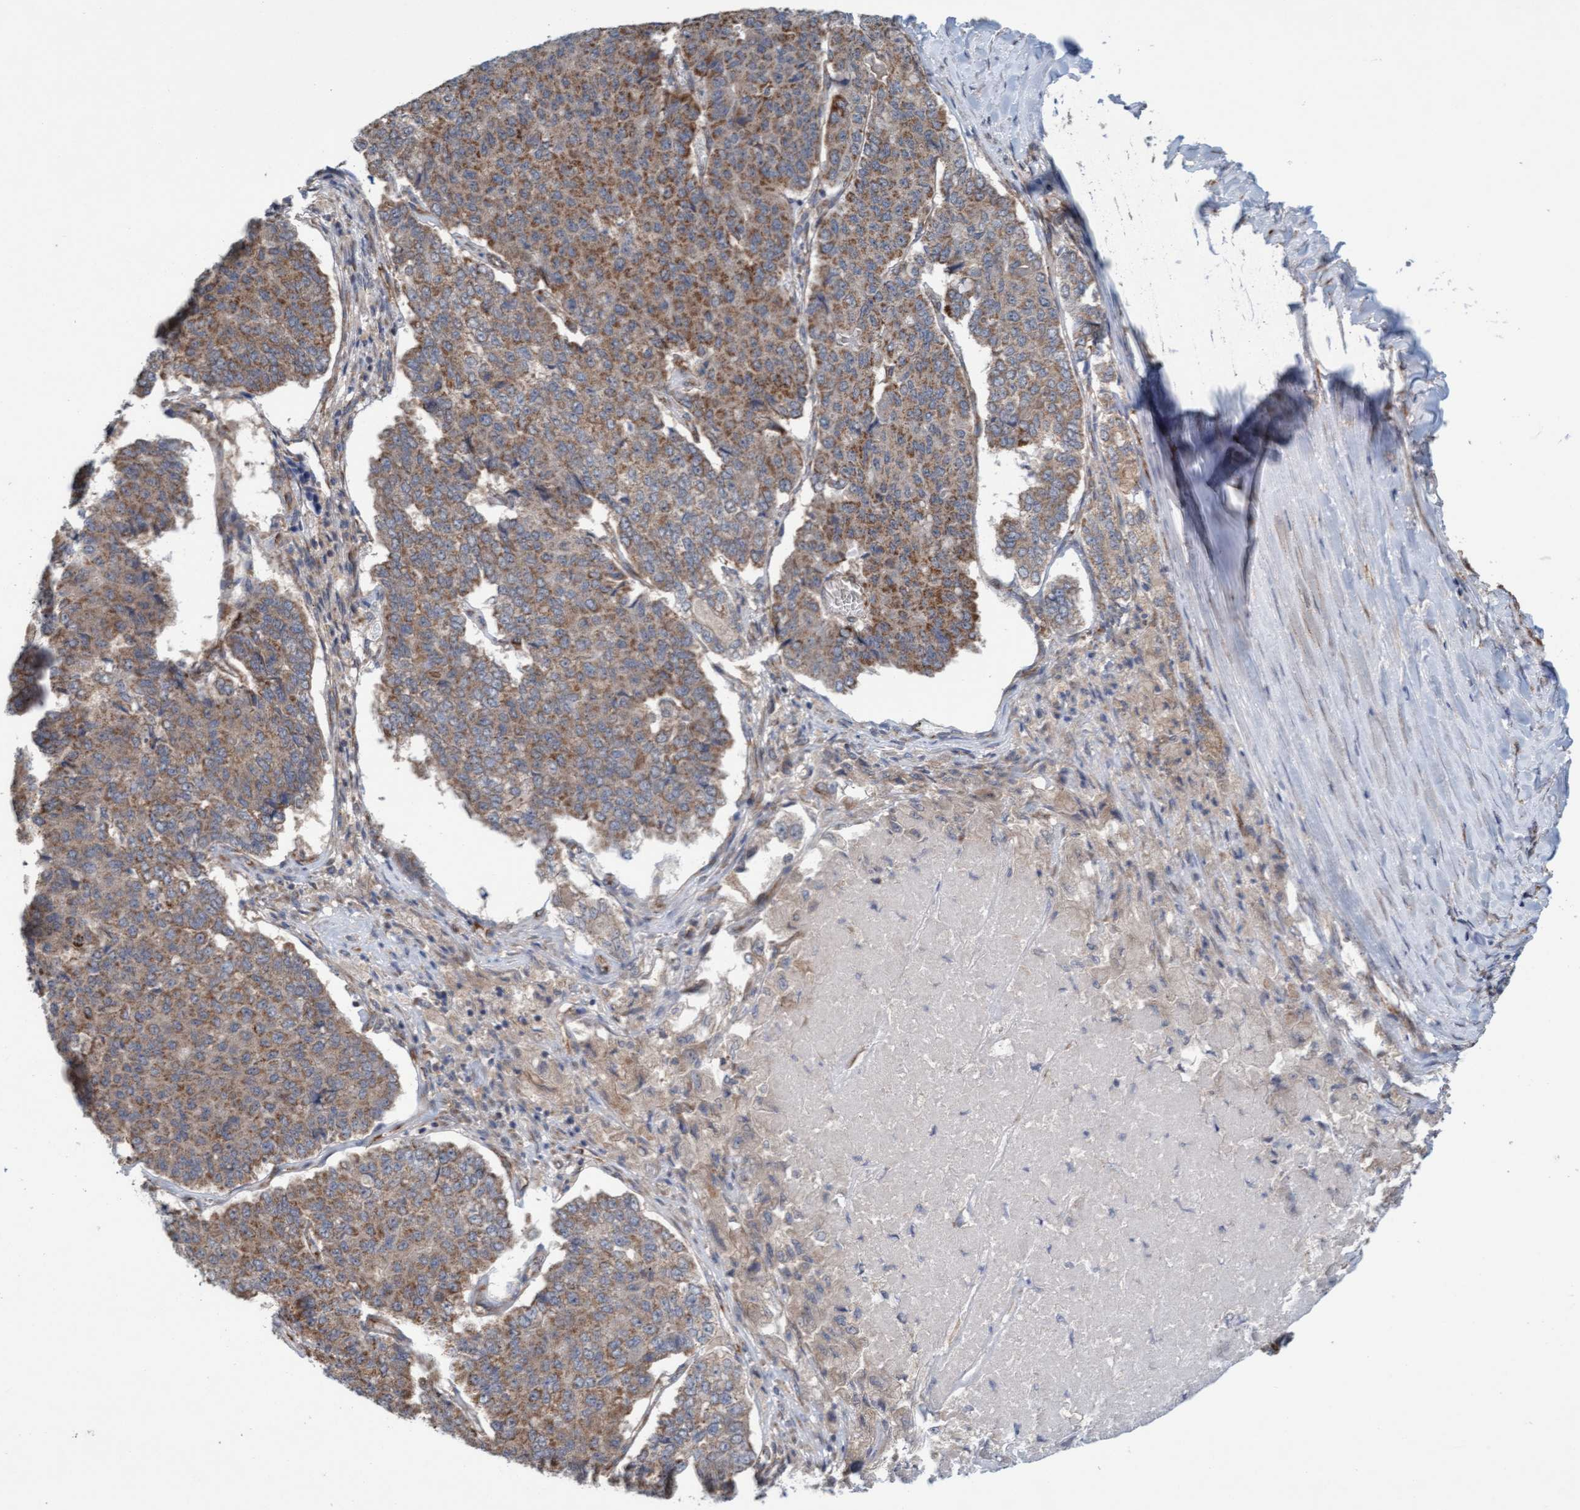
{"staining": {"intensity": "moderate", "quantity": ">75%", "location": "cytoplasmic/membranous"}, "tissue": "pancreatic cancer", "cell_type": "Tumor cells", "image_type": "cancer", "snomed": [{"axis": "morphology", "description": "Adenocarcinoma, NOS"}, {"axis": "topography", "description": "Pancreas"}], "caption": "Immunohistochemistry (DAB (3,3'-diaminobenzidine)) staining of human adenocarcinoma (pancreatic) demonstrates moderate cytoplasmic/membranous protein staining in approximately >75% of tumor cells.", "gene": "ZNF566", "patient": {"sex": "male", "age": 50}}